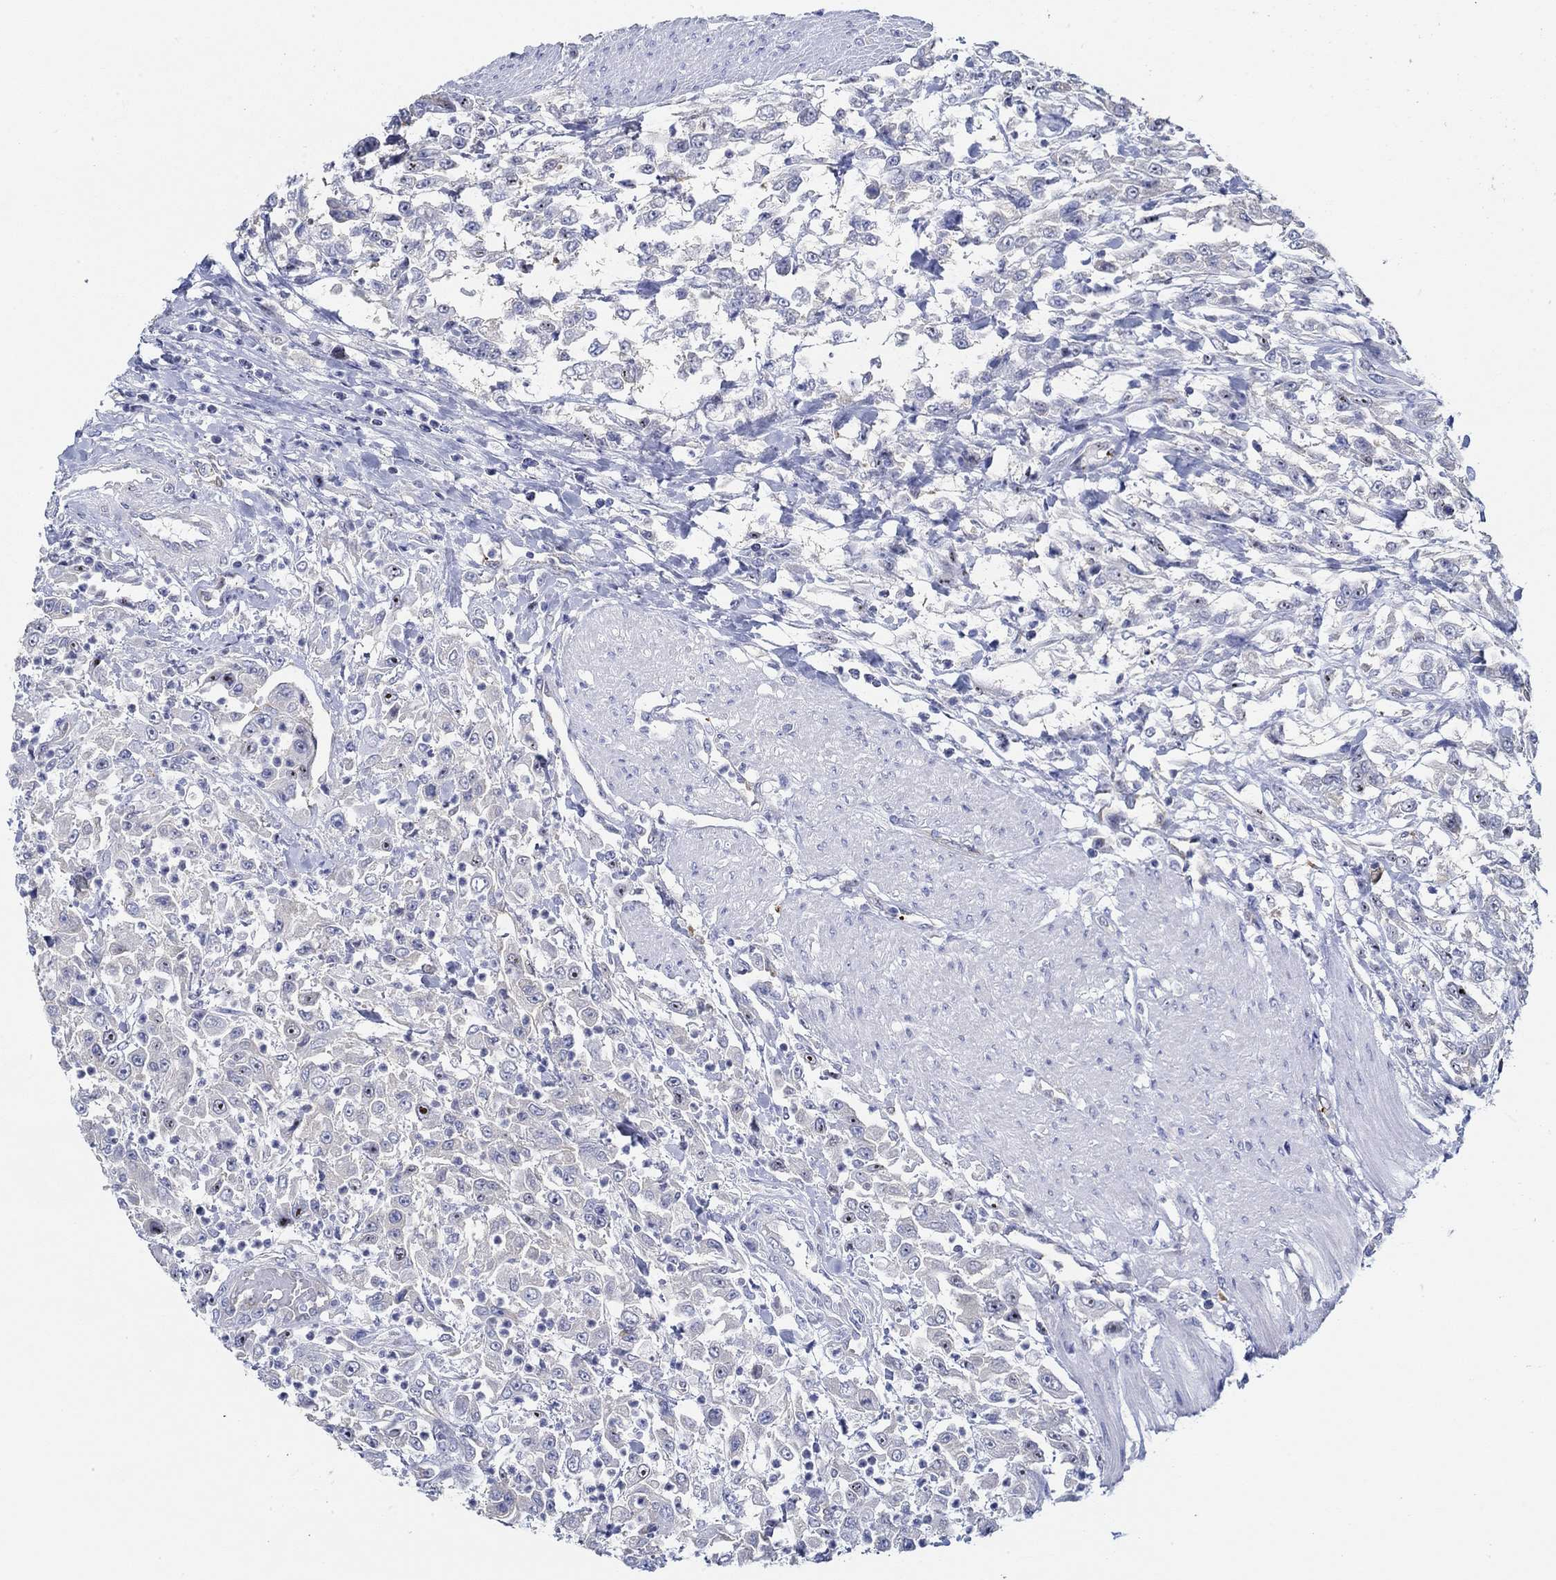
{"staining": {"intensity": "negative", "quantity": "none", "location": "none"}, "tissue": "urothelial cancer", "cell_type": "Tumor cells", "image_type": "cancer", "snomed": [{"axis": "morphology", "description": "Urothelial carcinoma, High grade"}, {"axis": "topography", "description": "Urinary bladder"}], "caption": "Immunohistochemistry (IHC) histopathology image of human urothelial cancer stained for a protein (brown), which exhibits no positivity in tumor cells.", "gene": "SLC27A3", "patient": {"sex": "male", "age": 46}}